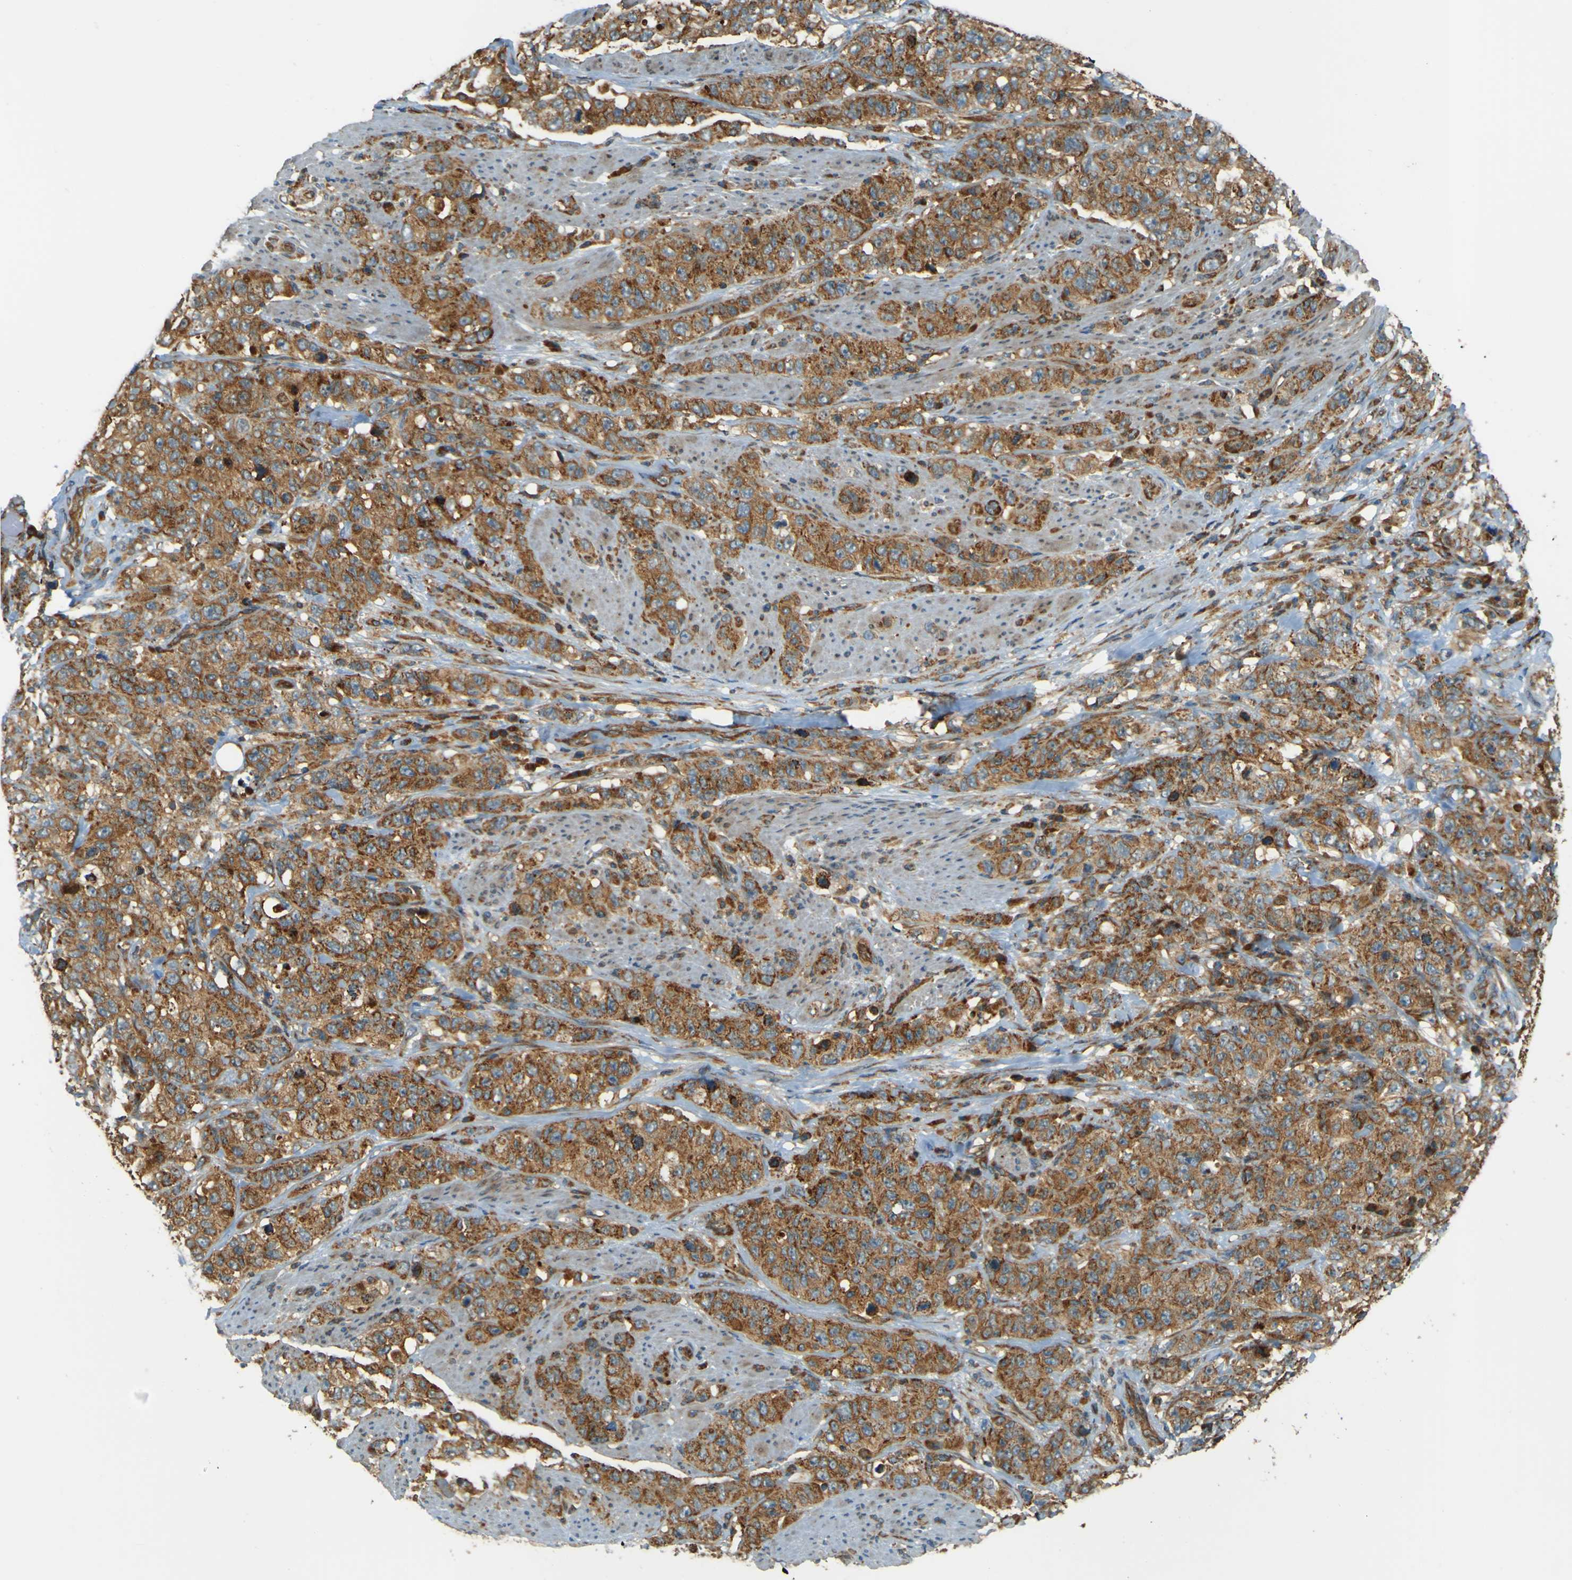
{"staining": {"intensity": "strong", "quantity": ">75%", "location": "cytoplasmic/membranous"}, "tissue": "stomach cancer", "cell_type": "Tumor cells", "image_type": "cancer", "snomed": [{"axis": "morphology", "description": "Adenocarcinoma, NOS"}, {"axis": "topography", "description": "Stomach"}], "caption": "Strong cytoplasmic/membranous expression for a protein is appreciated in approximately >75% of tumor cells of stomach cancer using IHC.", "gene": "DNAJC5", "patient": {"sex": "male", "age": 48}}